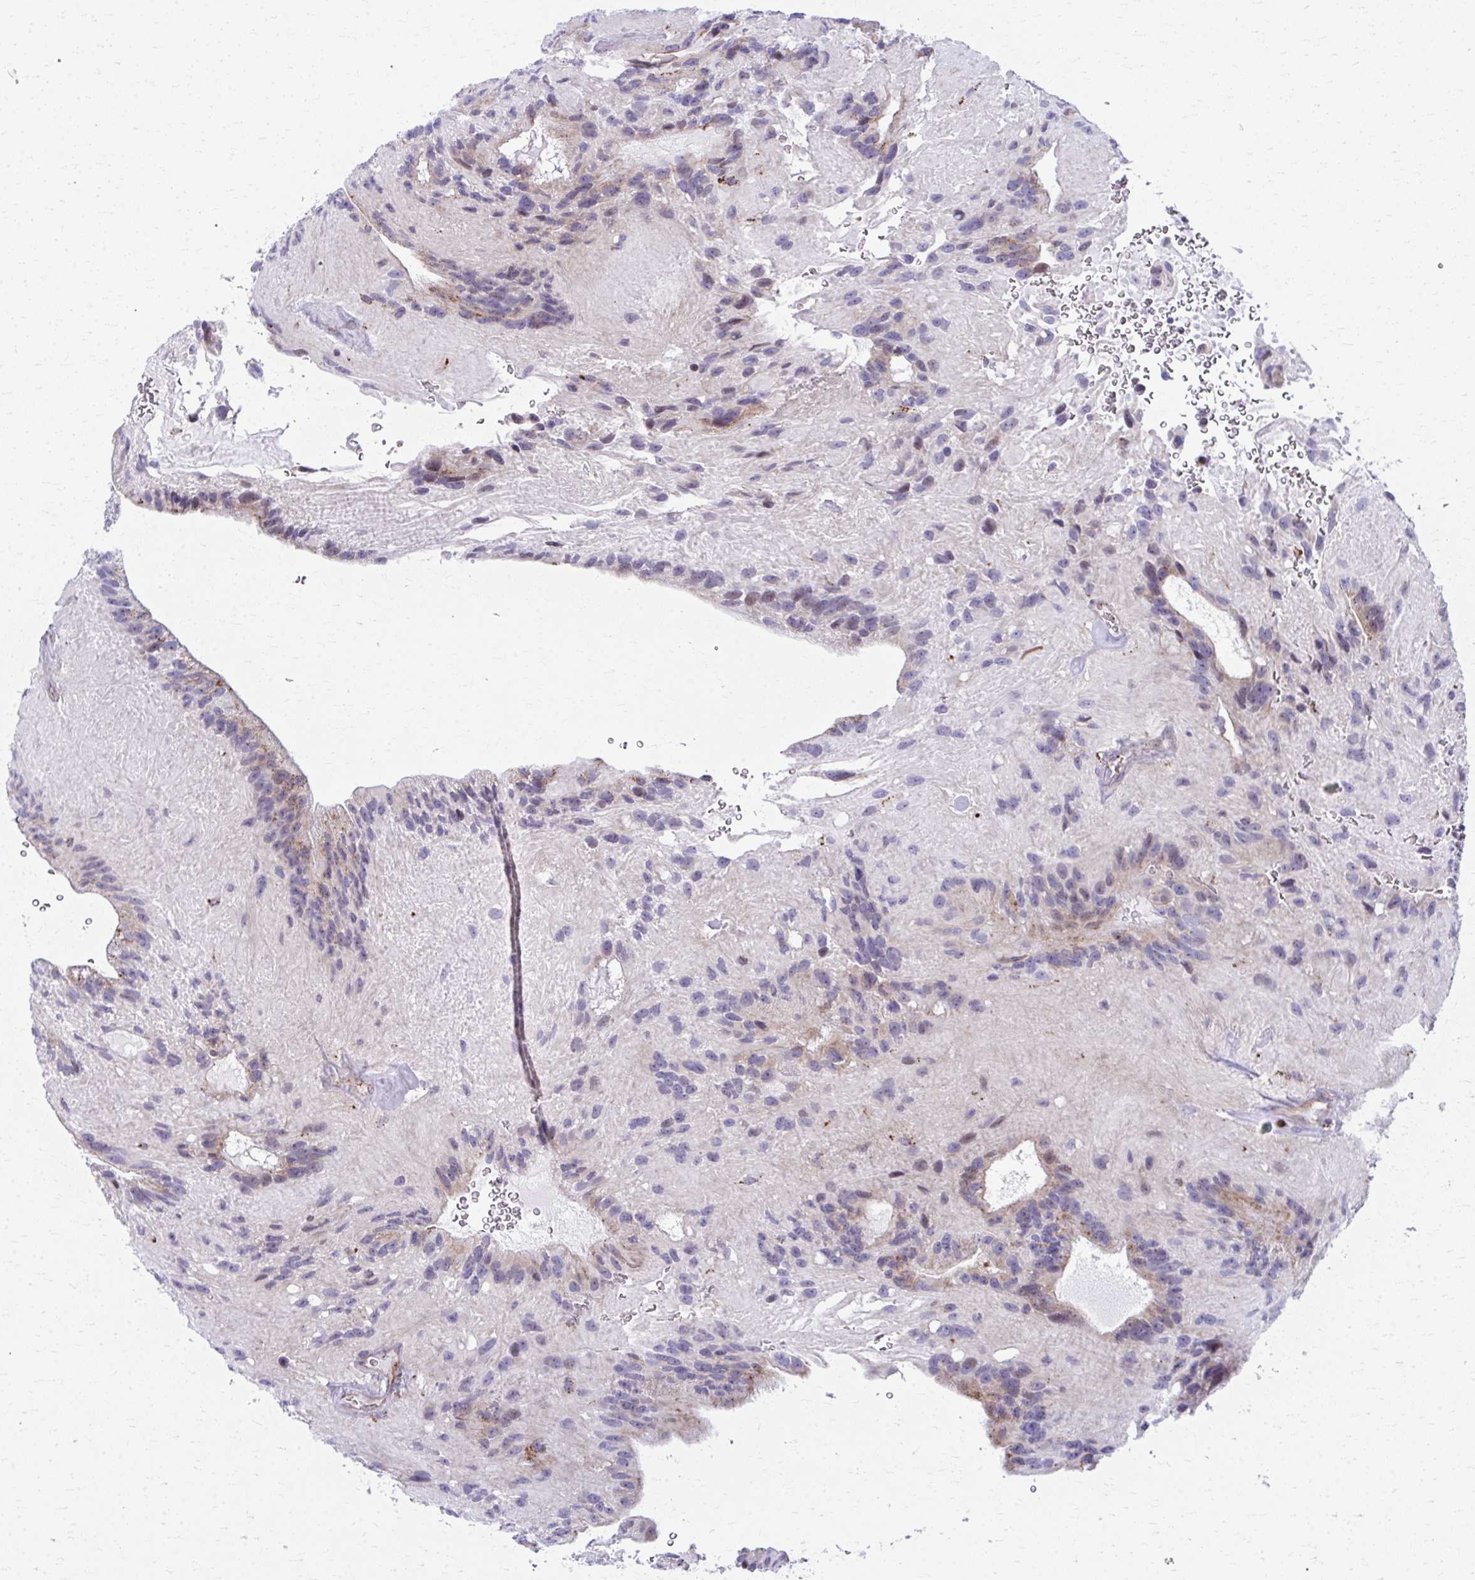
{"staining": {"intensity": "weak", "quantity": "25%-75%", "location": "cytoplasmic/membranous,nuclear"}, "tissue": "glioma", "cell_type": "Tumor cells", "image_type": "cancer", "snomed": [{"axis": "morphology", "description": "Glioma, malignant, Low grade"}, {"axis": "topography", "description": "Brain"}], "caption": "Brown immunohistochemical staining in glioma reveals weak cytoplasmic/membranous and nuclear positivity in about 25%-75% of tumor cells.", "gene": "LRRC4B", "patient": {"sex": "male", "age": 31}}